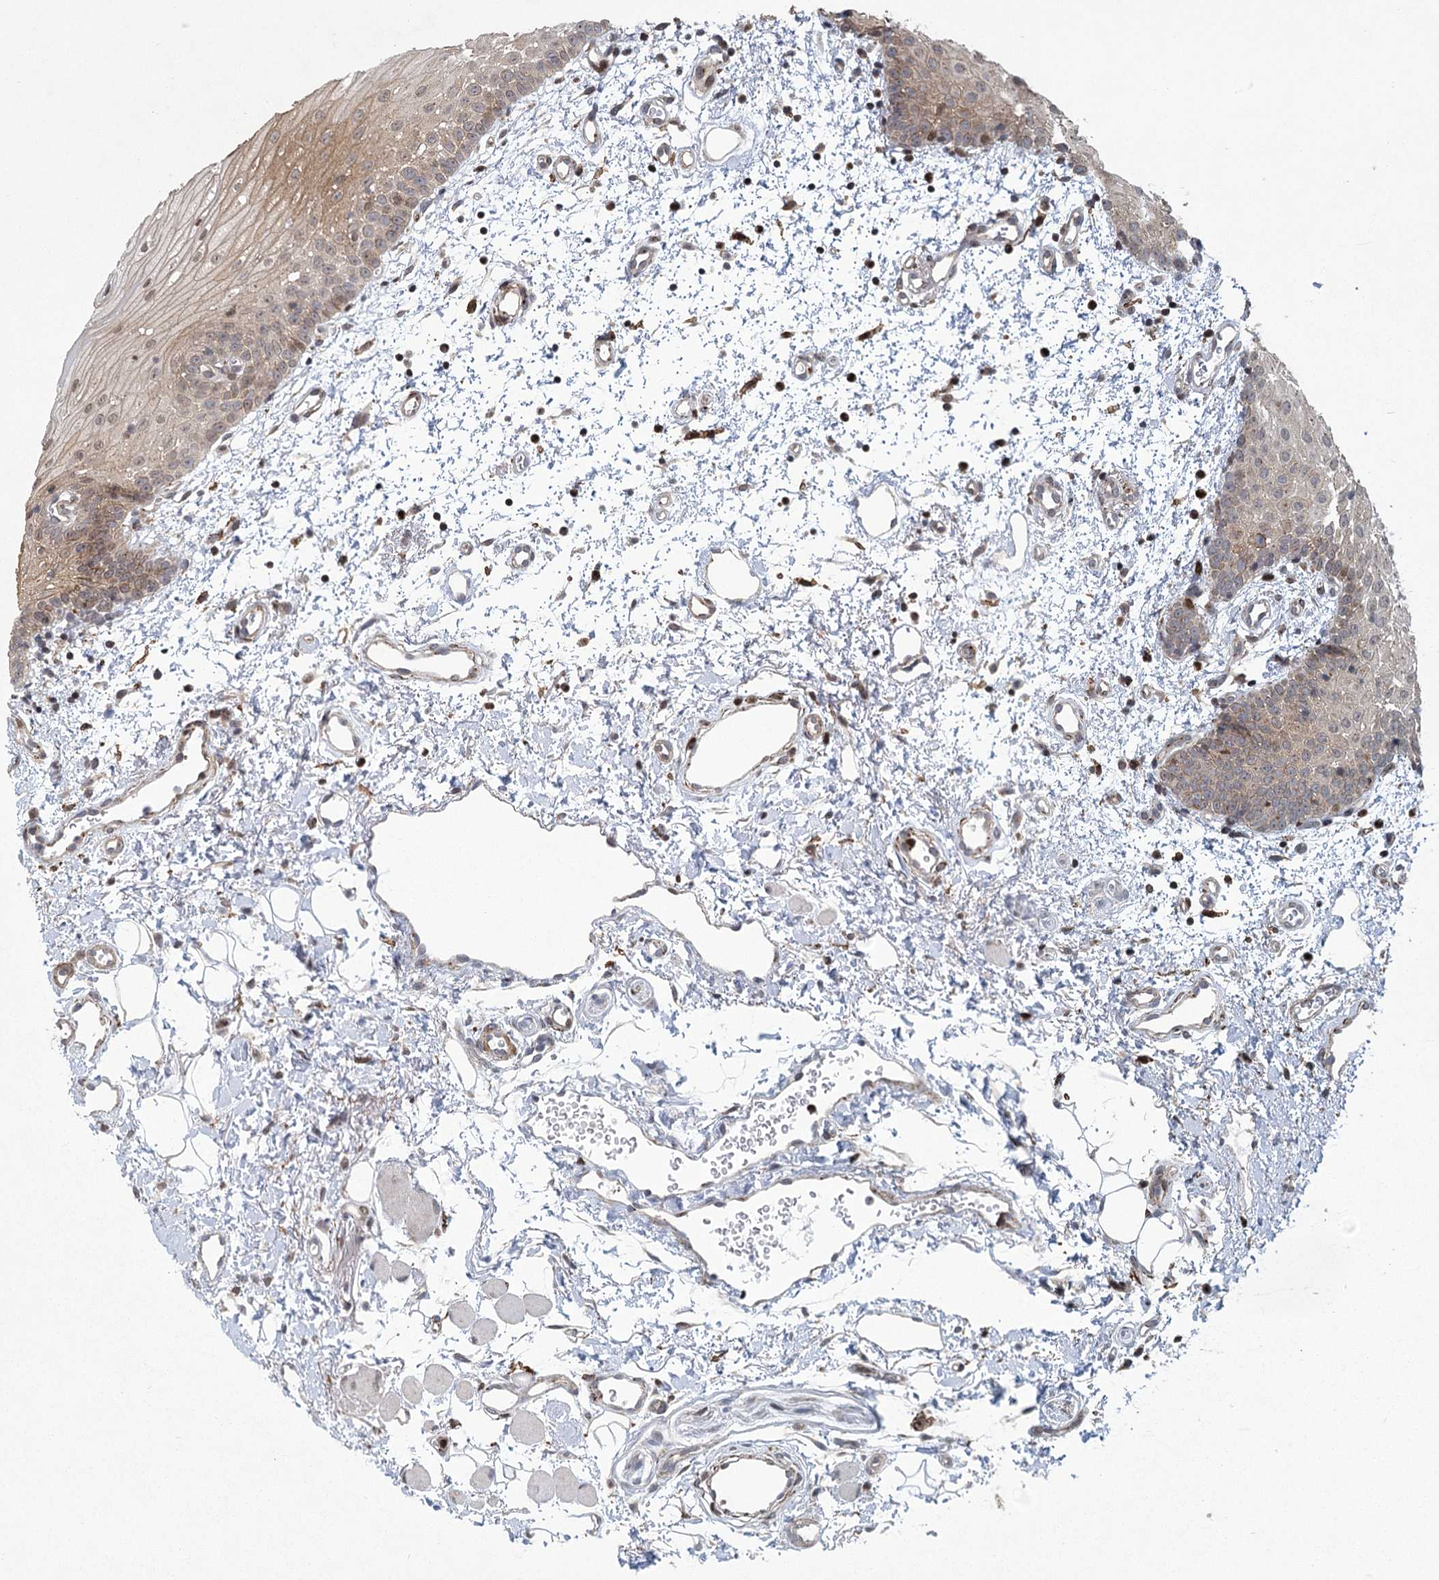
{"staining": {"intensity": "moderate", "quantity": ">75%", "location": "cytoplasmic/membranous"}, "tissue": "oral mucosa", "cell_type": "Squamous epithelial cells", "image_type": "normal", "snomed": [{"axis": "morphology", "description": "Normal tissue, NOS"}, {"axis": "morphology", "description": "Squamous cell carcinoma, NOS"}, {"axis": "topography", "description": "Oral tissue"}, {"axis": "topography", "description": "Head-Neck"}], "caption": "DAB immunohistochemical staining of unremarkable oral mucosa reveals moderate cytoplasmic/membranous protein positivity in approximately >75% of squamous epithelial cells.", "gene": "PARM1", "patient": {"sex": "male", "age": 68}}